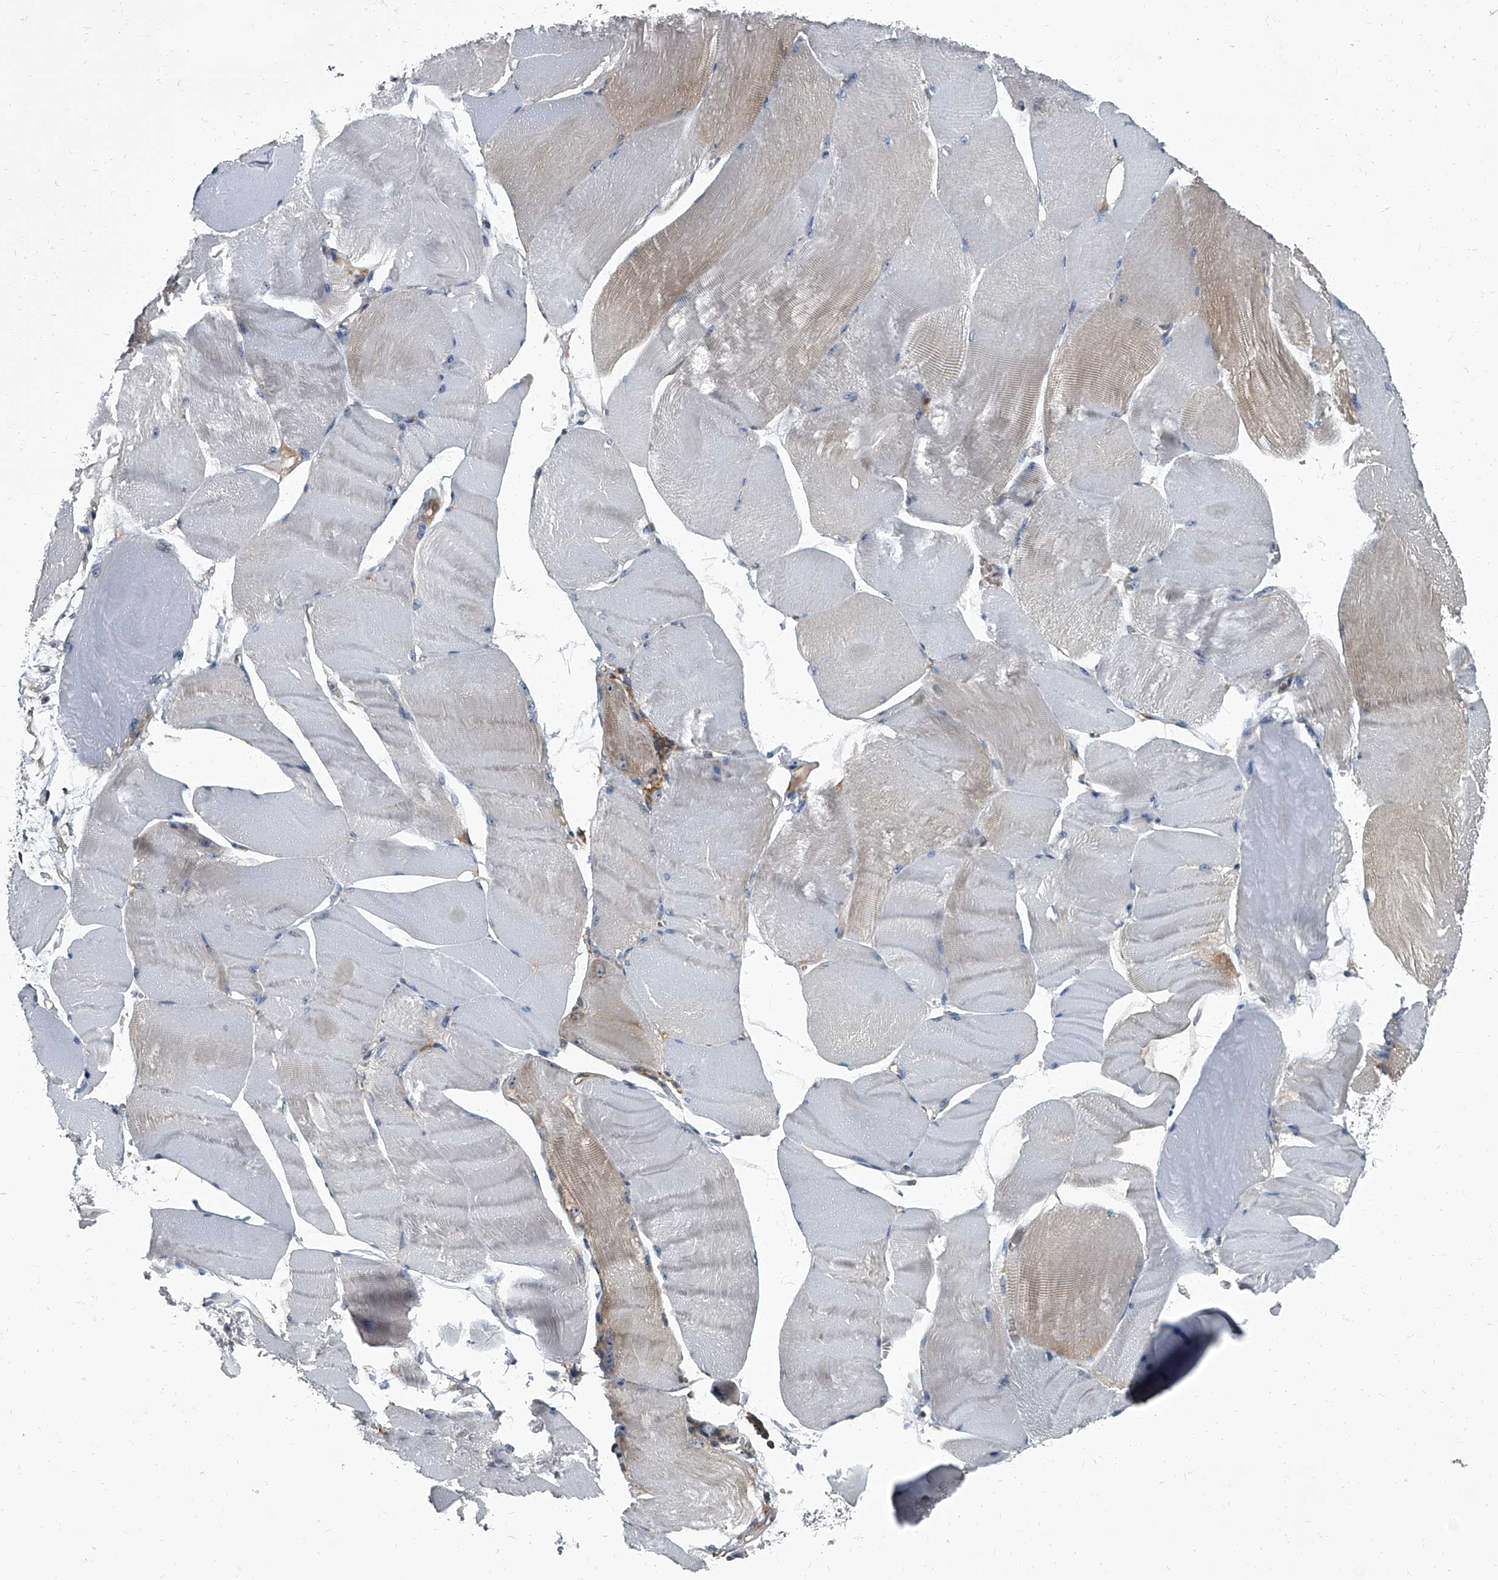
{"staining": {"intensity": "weak", "quantity": "<25%", "location": "cytoplasmic/membranous"}, "tissue": "skeletal muscle", "cell_type": "Myocytes", "image_type": "normal", "snomed": [{"axis": "morphology", "description": "Normal tissue, NOS"}, {"axis": "morphology", "description": "Basal cell carcinoma"}, {"axis": "topography", "description": "Skeletal muscle"}], "caption": "IHC micrograph of normal skeletal muscle stained for a protein (brown), which demonstrates no expression in myocytes.", "gene": "CDV3", "patient": {"sex": "female", "age": 64}}